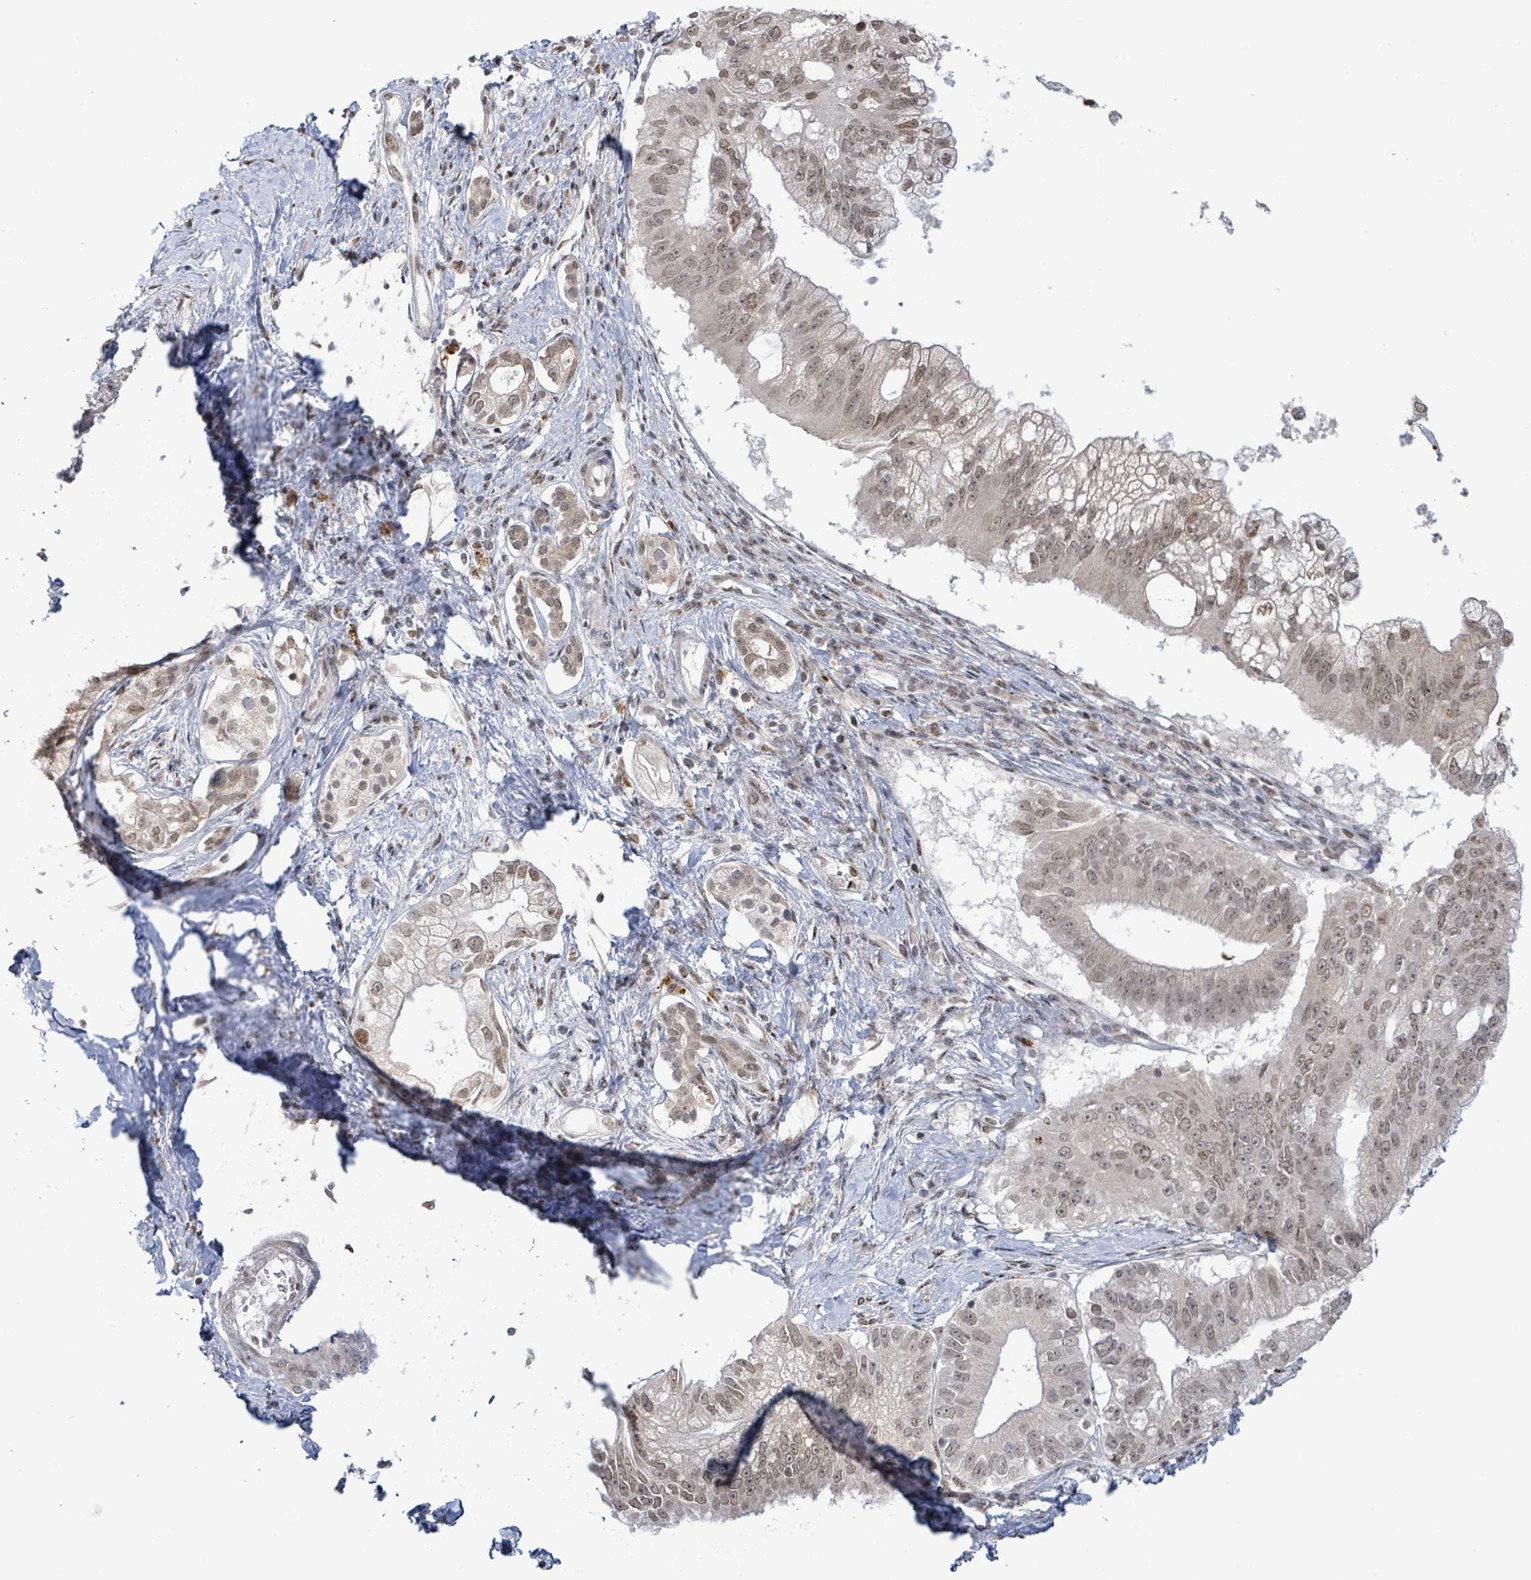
{"staining": {"intensity": "weak", "quantity": ">75%", "location": "nuclear"}, "tissue": "pancreatic cancer", "cell_type": "Tumor cells", "image_type": "cancer", "snomed": [{"axis": "morphology", "description": "Adenocarcinoma, NOS"}, {"axis": "topography", "description": "Pancreas"}], "caption": "Pancreatic cancer was stained to show a protein in brown. There is low levels of weak nuclear positivity in about >75% of tumor cells.", "gene": "SBF2", "patient": {"sex": "male", "age": 70}}